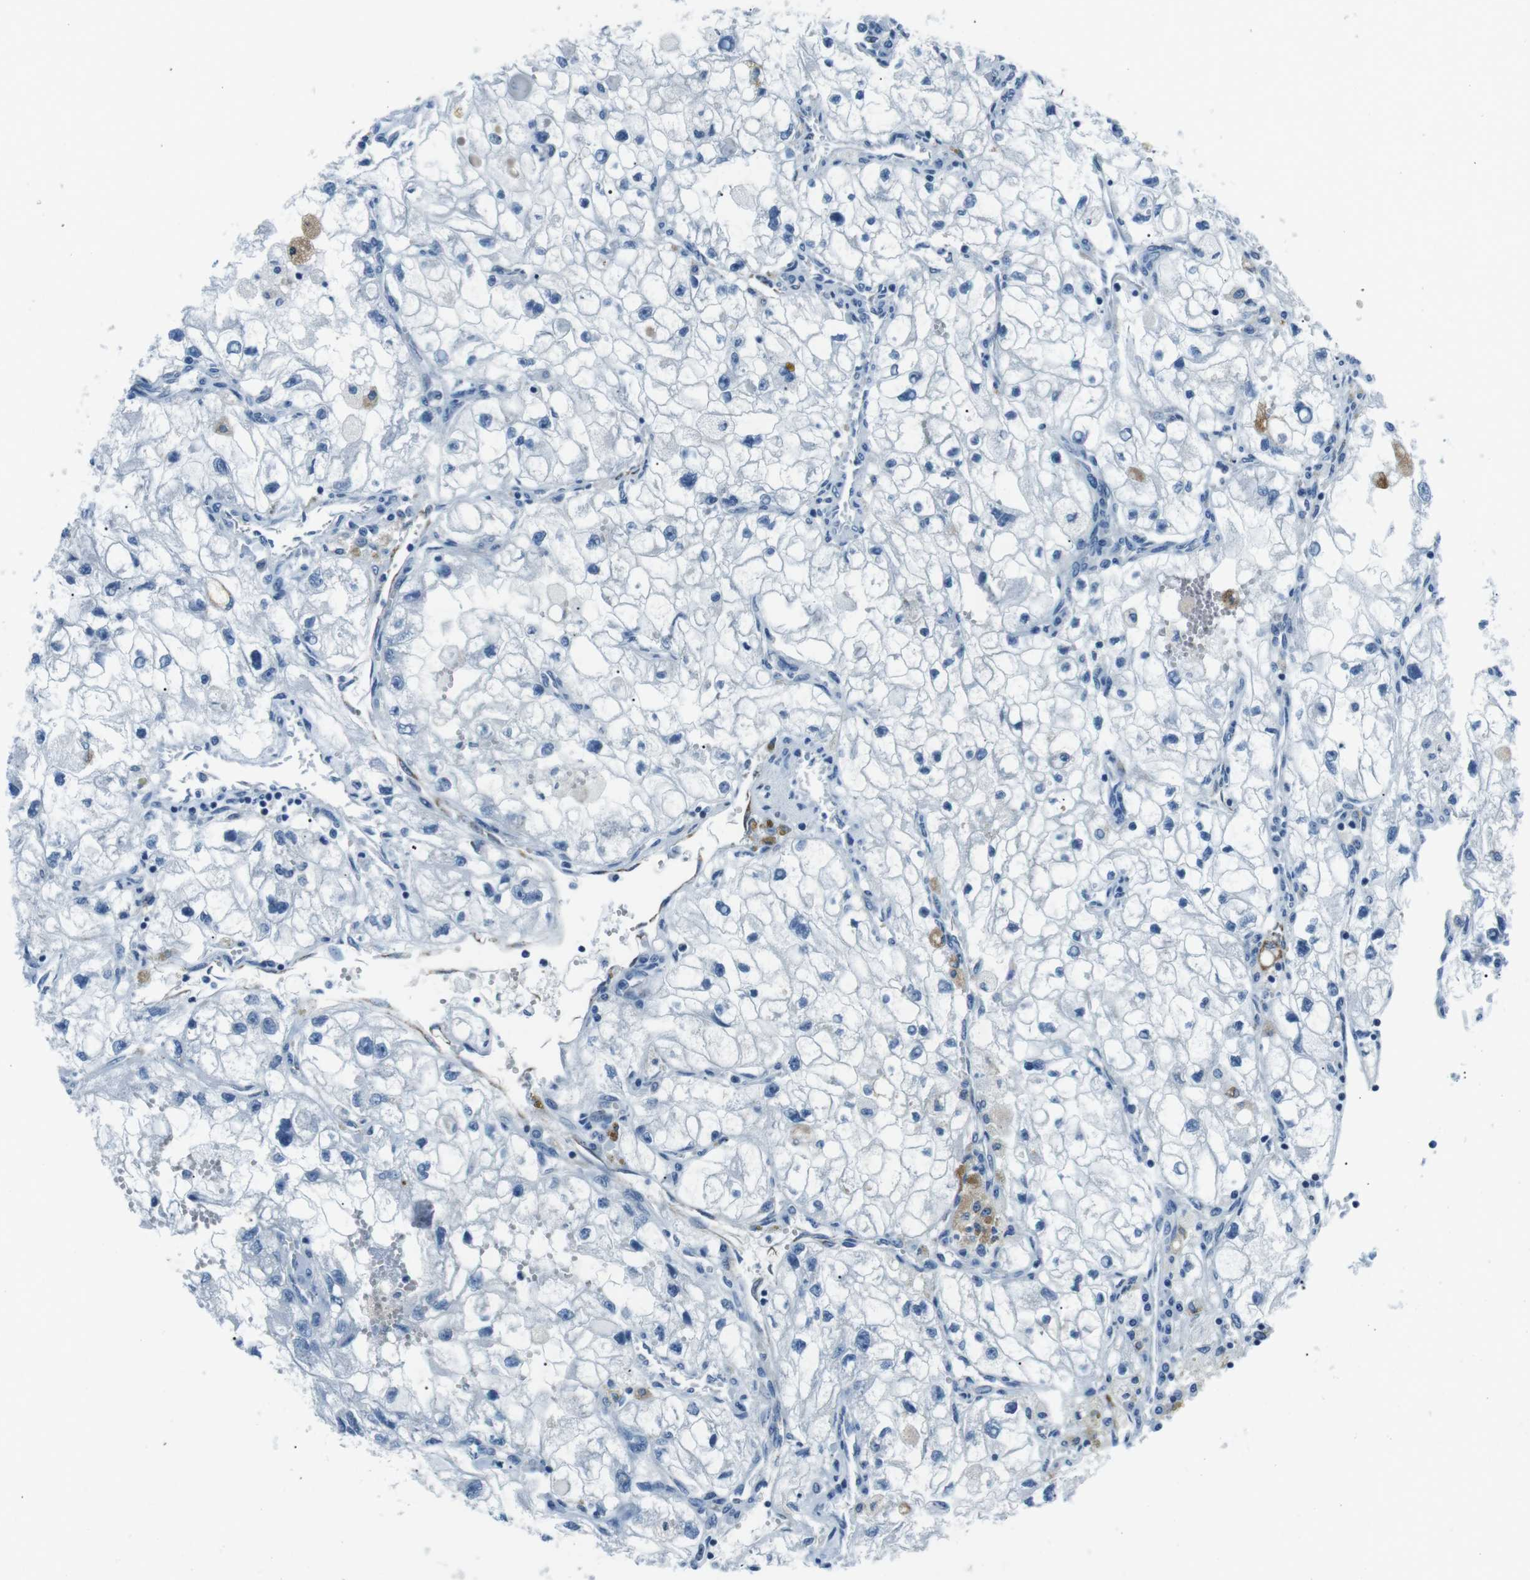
{"staining": {"intensity": "negative", "quantity": "none", "location": "none"}, "tissue": "renal cancer", "cell_type": "Tumor cells", "image_type": "cancer", "snomed": [{"axis": "morphology", "description": "Adenocarcinoma, NOS"}, {"axis": "topography", "description": "Kidney"}], "caption": "IHC of human renal adenocarcinoma displays no staining in tumor cells.", "gene": "CSF2RA", "patient": {"sex": "female", "age": 70}}